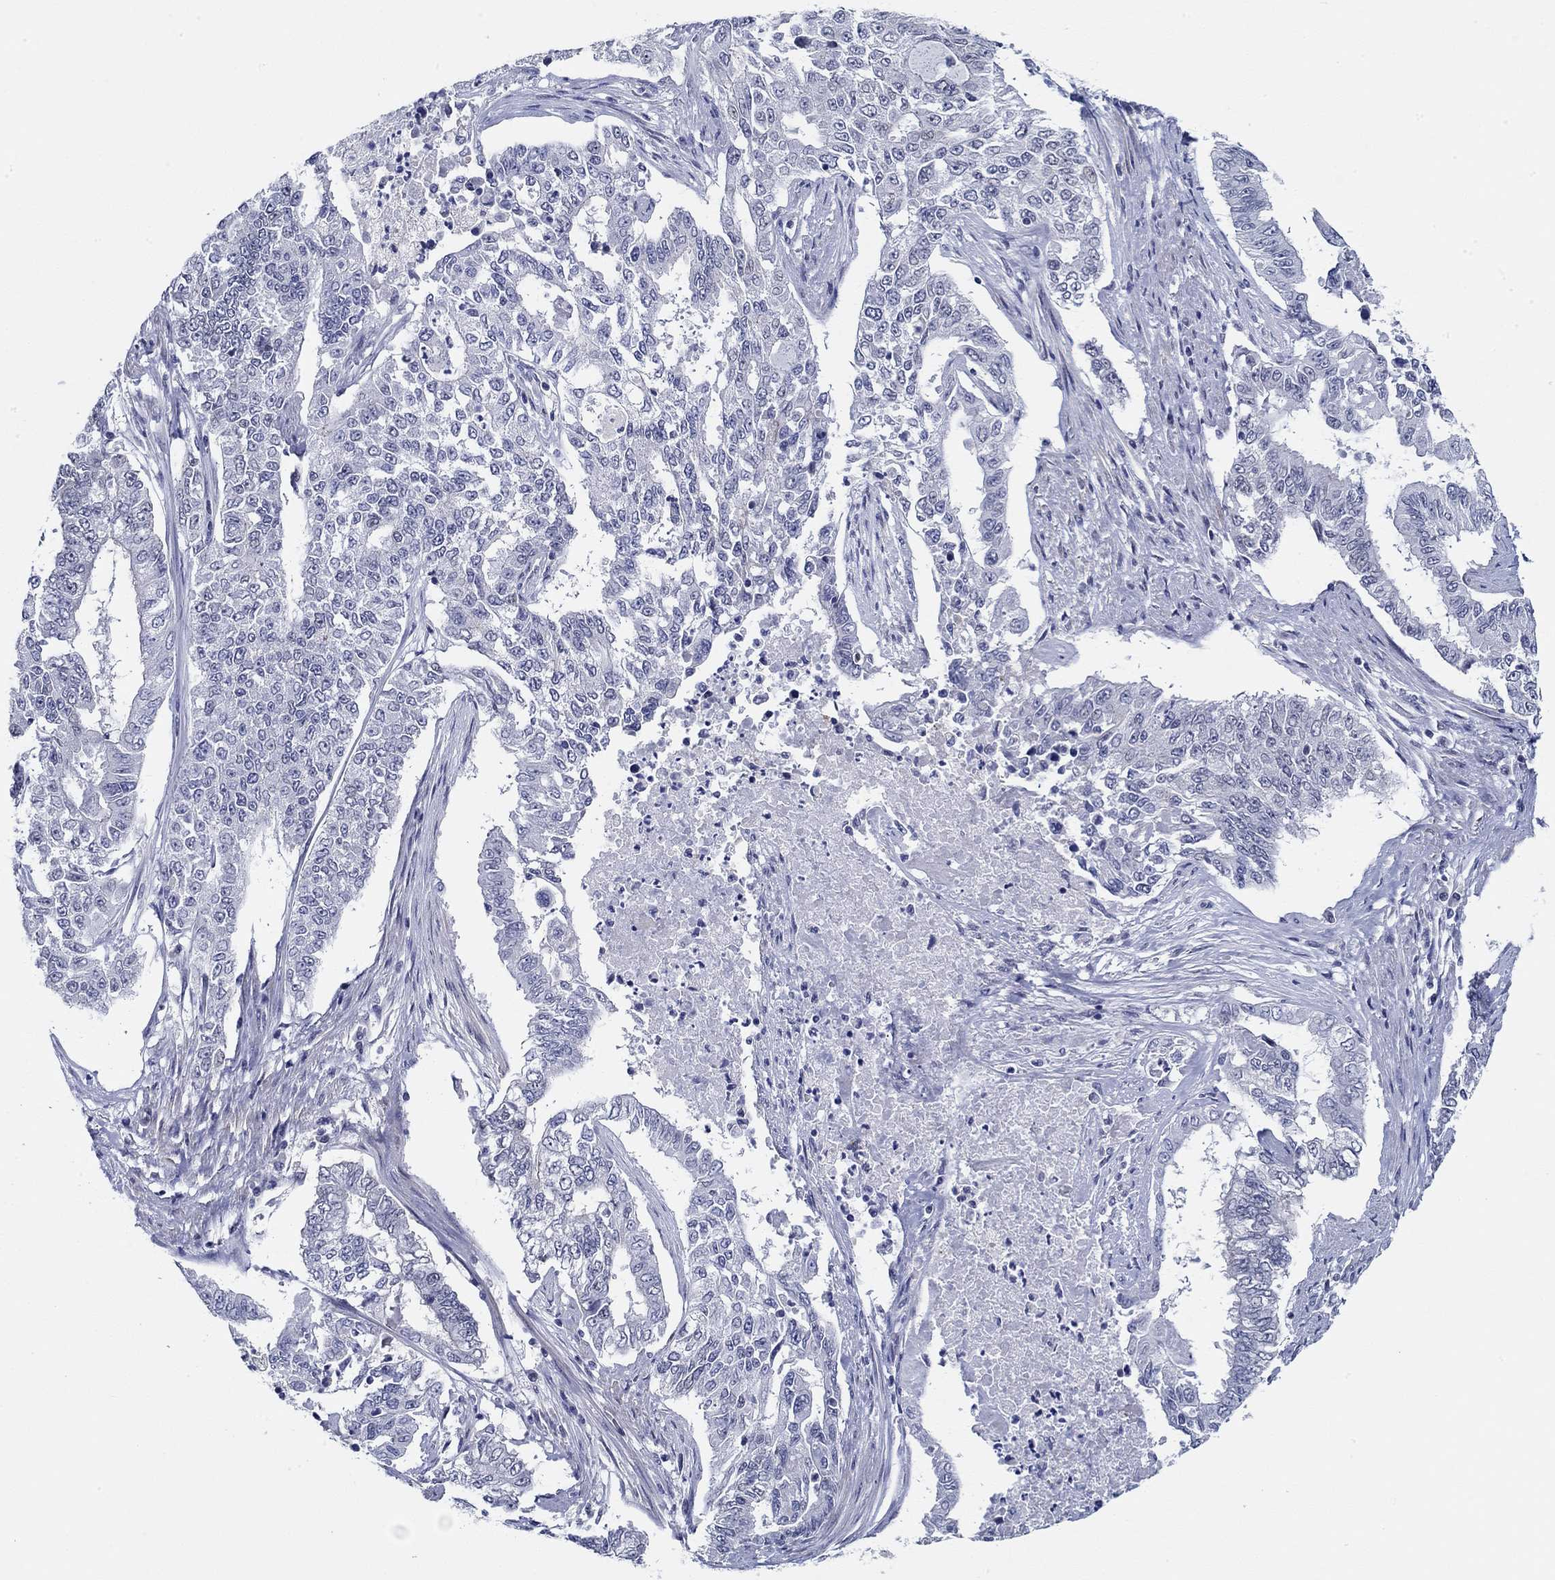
{"staining": {"intensity": "negative", "quantity": "none", "location": "none"}, "tissue": "endometrial cancer", "cell_type": "Tumor cells", "image_type": "cancer", "snomed": [{"axis": "morphology", "description": "Adenocarcinoma, NOS"}, {"axis": "topography", "description": "Uterus"}], "caption": "DAB immunohistochemical staining of endometrial cancer exhibits no significant expression in tumor cells.", "gene": "SLC34A1", "patient": {"sex": "female", "age": 59}}